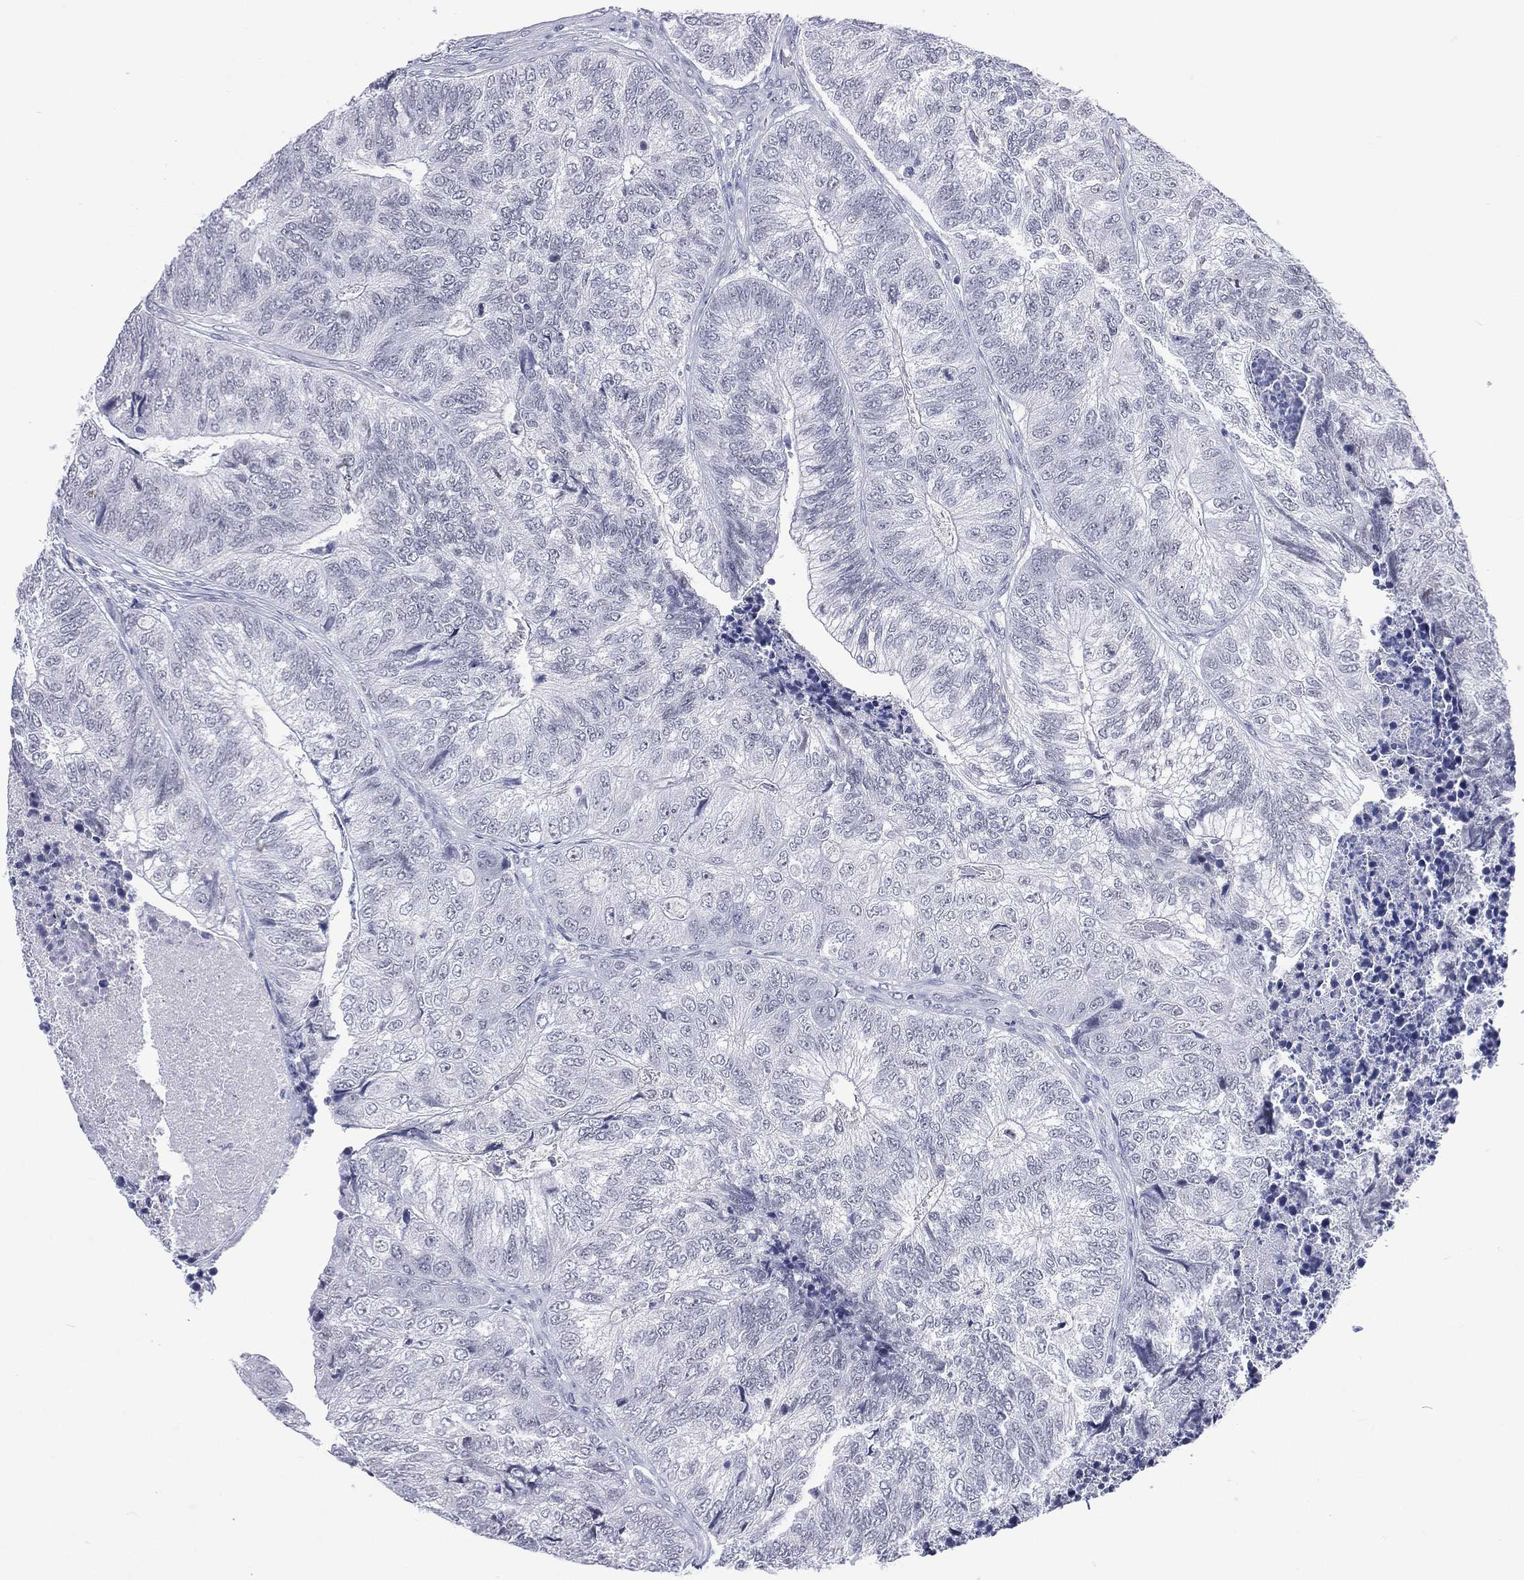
{"staining": {"intensity": "negative", "quantity": "none", "location": "none"}, "tissue": "colorectal cancer", "cell_type": "Tumor cells", "image_type": "cancer", "snomed": [{"axis": "morphology", "description": "Adenocarcinoma, NOS"}, {"axis": "topography", "description": "Colon"}], "caption": "Immunohistochemistry image of adenocarcinoma (colorectal) stained for a protein (brown), which reveals no expression in tumor cells.", "gene": "SSX1", "patient": {"sex": "female", "age": 67}}